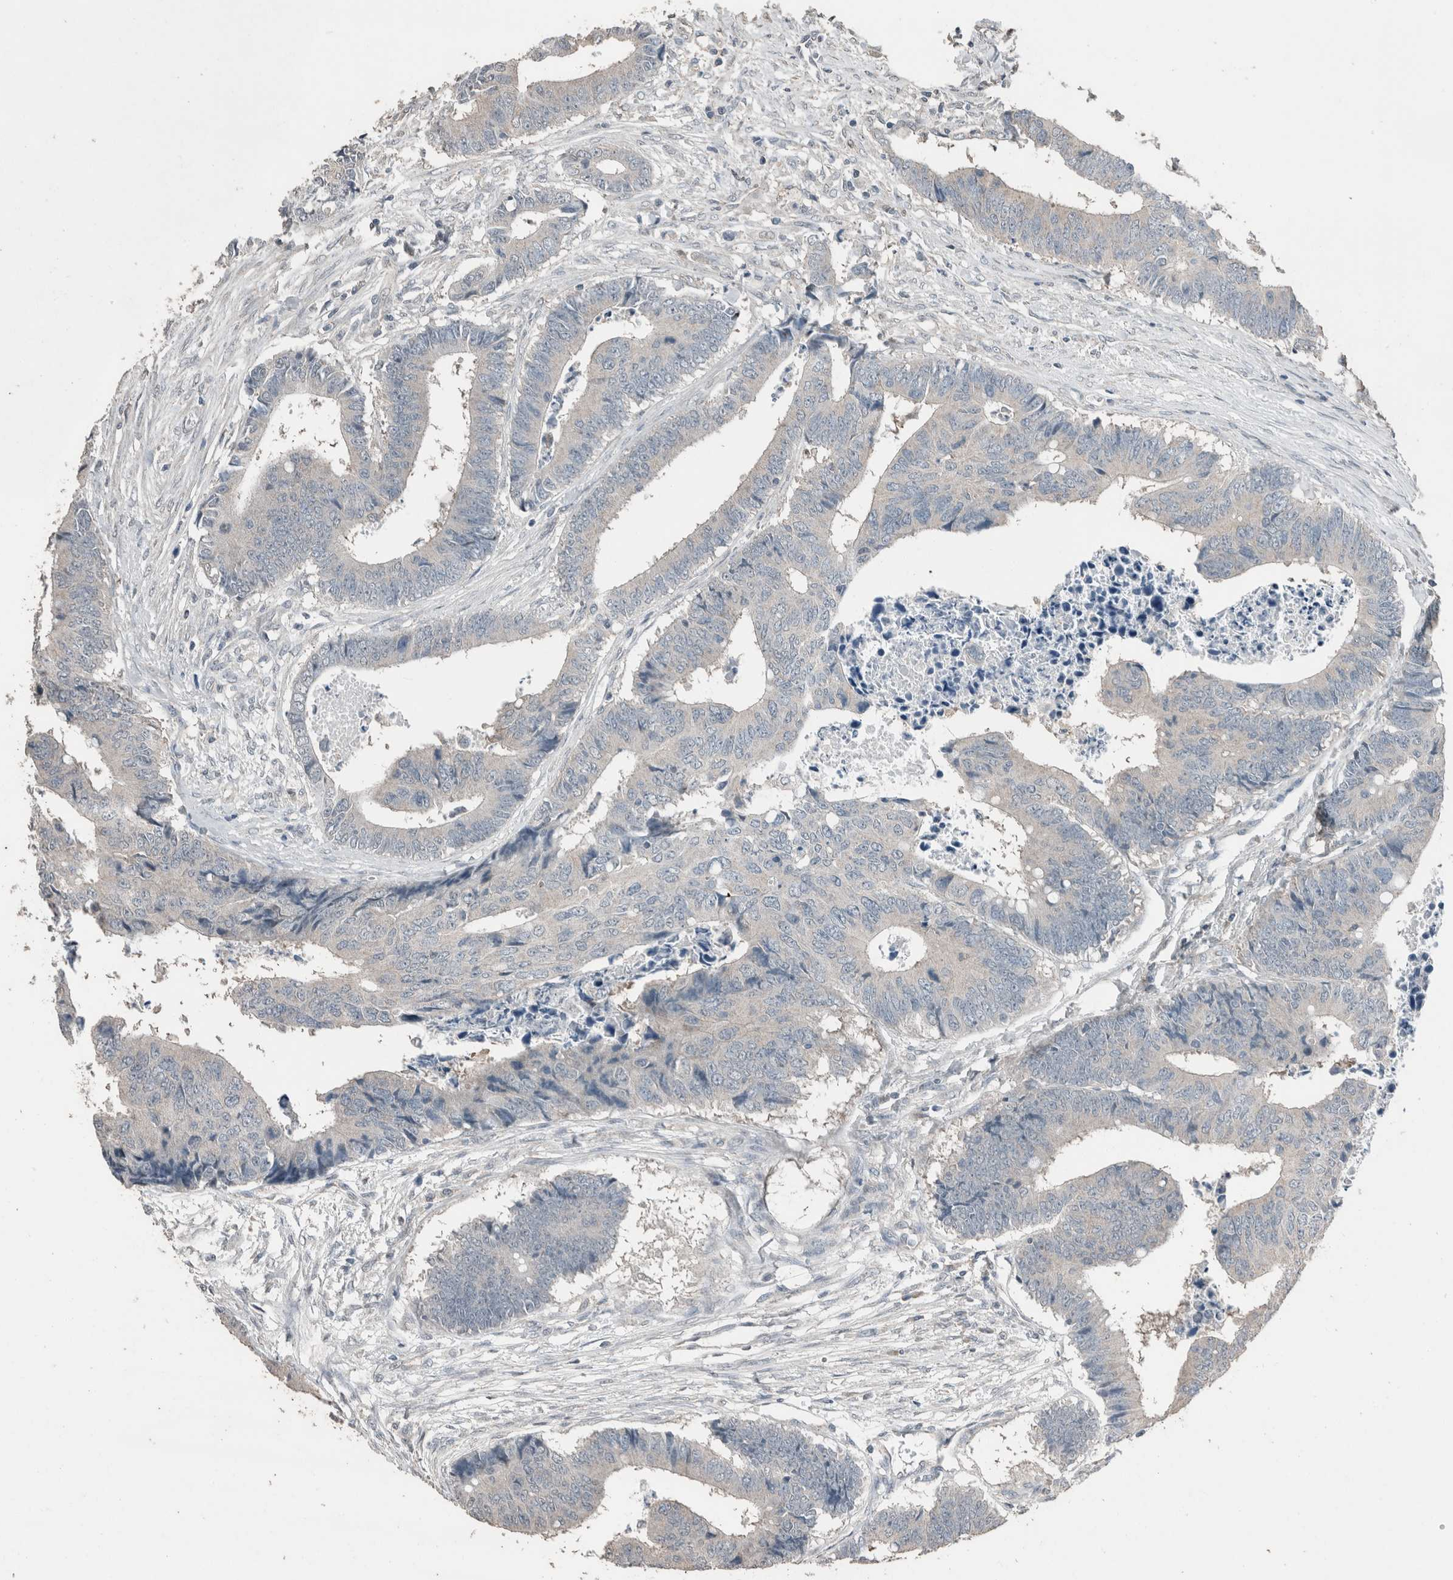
{"staining": {"intensity": "negative", "quantity": "none", "location": "none"}, "tissue": "colorectal cancer", "cell_type": "Tumor cells", "image_type": "cancer", "snomed": [{"axis": "morphology", "description": "Adenocarcinoma, NOS"}, {"axis": "topography", "description": "Rectum"}], "caption": "Tumor cells are negative for protein expression in human colorectal cancer (adenocarcinoma). (Brightfield microscopy of DAB (3,3'-diaminobenzidine) immunohistochemistry at high magnification).", "gene": "ACVR2B", "patient": {"sex": "male", "age": 84}}